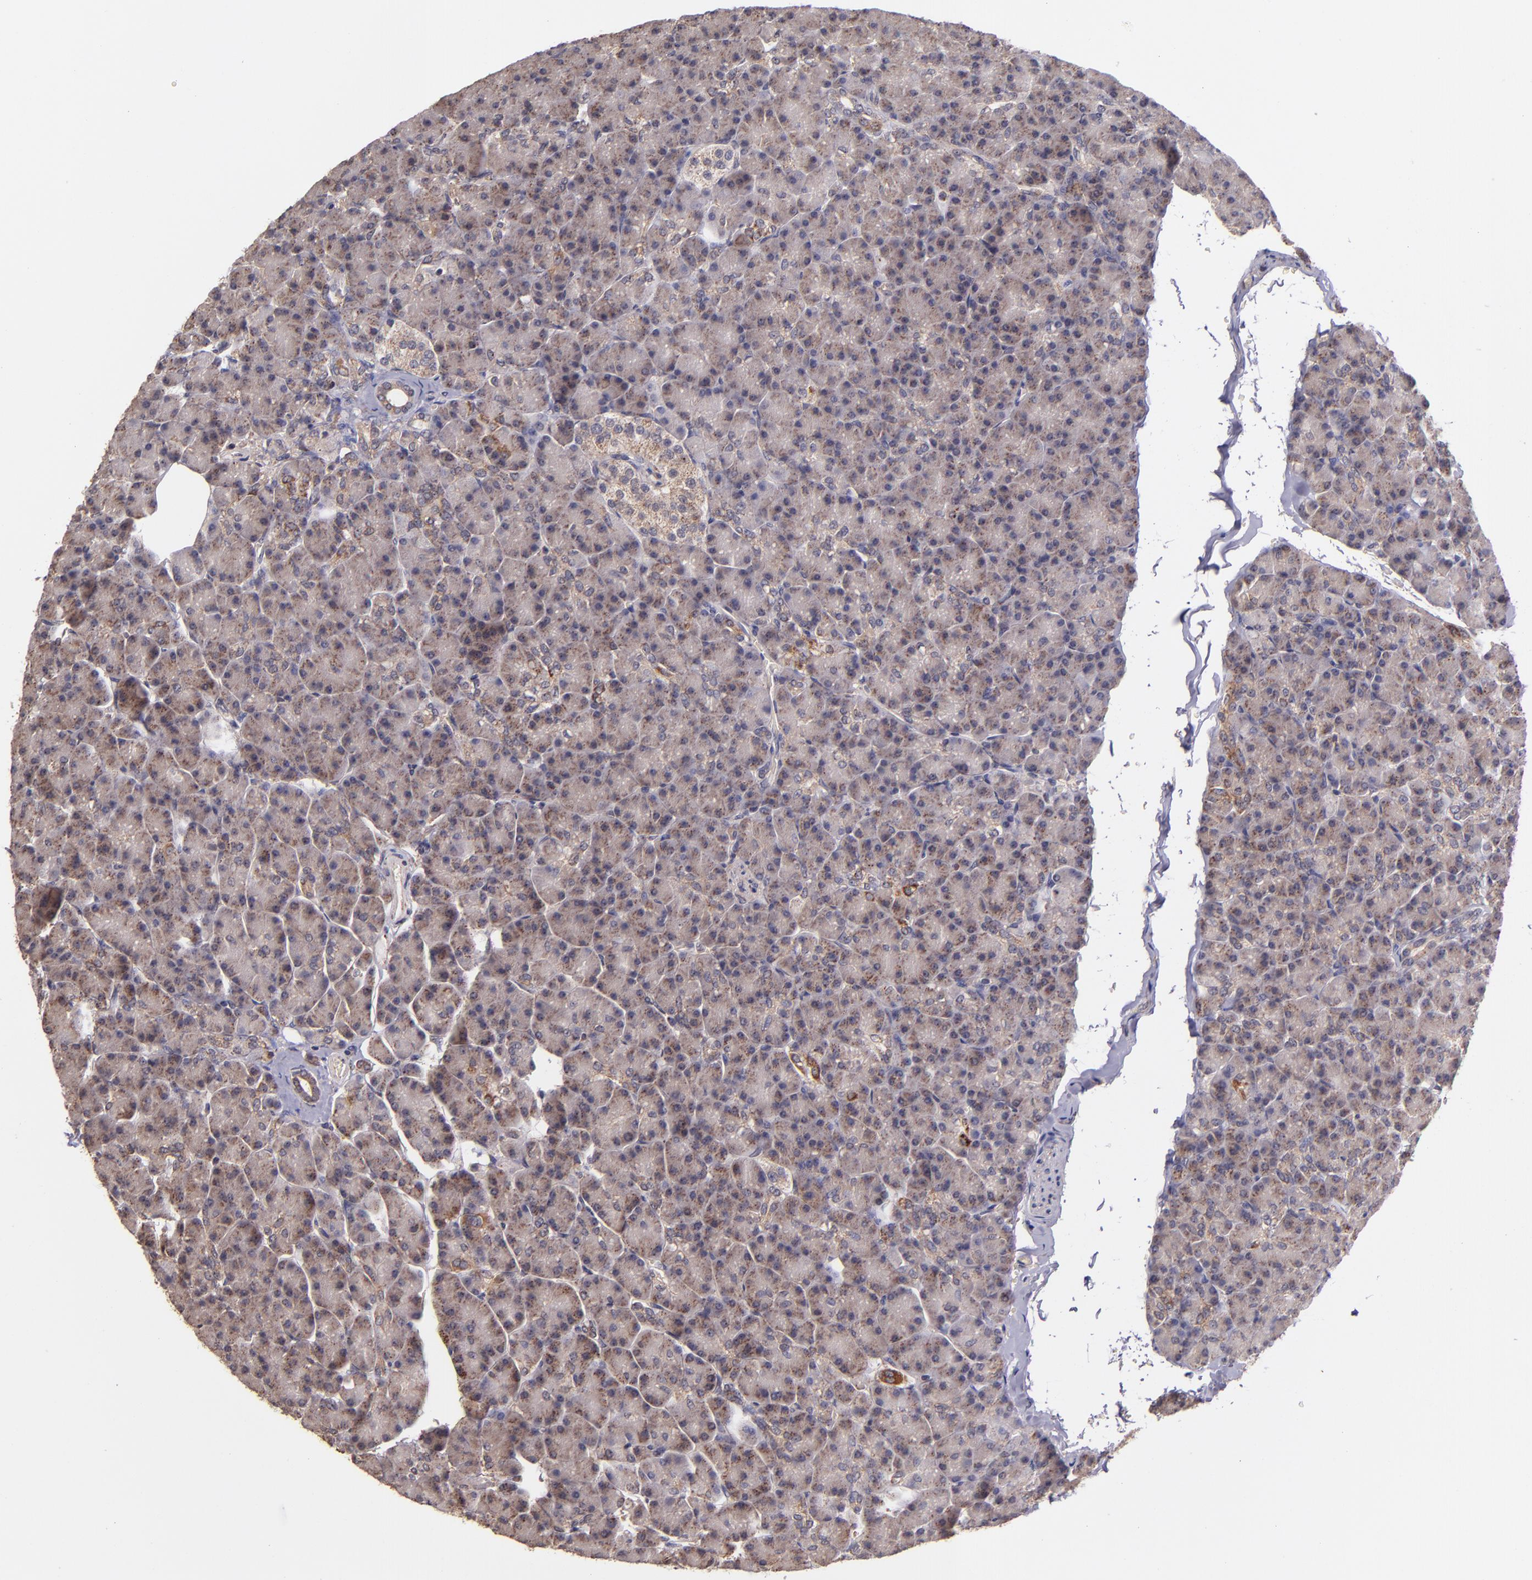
{"staining": {"intensity": "moderate", "quantity": ">75%", "location": "cytoplasmic/membranous"}, "tissue": "pancreas", "cell_type": "Exocrine glandular cells", "image_type": "normal", "snomed": [{"axis": "morphology", "description": "Normal tissue, NOS"}, {"axis": "topography", "description": "Pancreas"}], "caption": "Immunohistochemistry of benign pancreas displays medium levels of moderate cytoplasmic/membranous expression in about >75% of exocrine glandular cells. Using DAB (brown) and hematoxylin (blue) stains, captured at high magnification using brightfield microscopy.", "gene": "SHC1", "patient": {"sex": "female", "age": 43}}